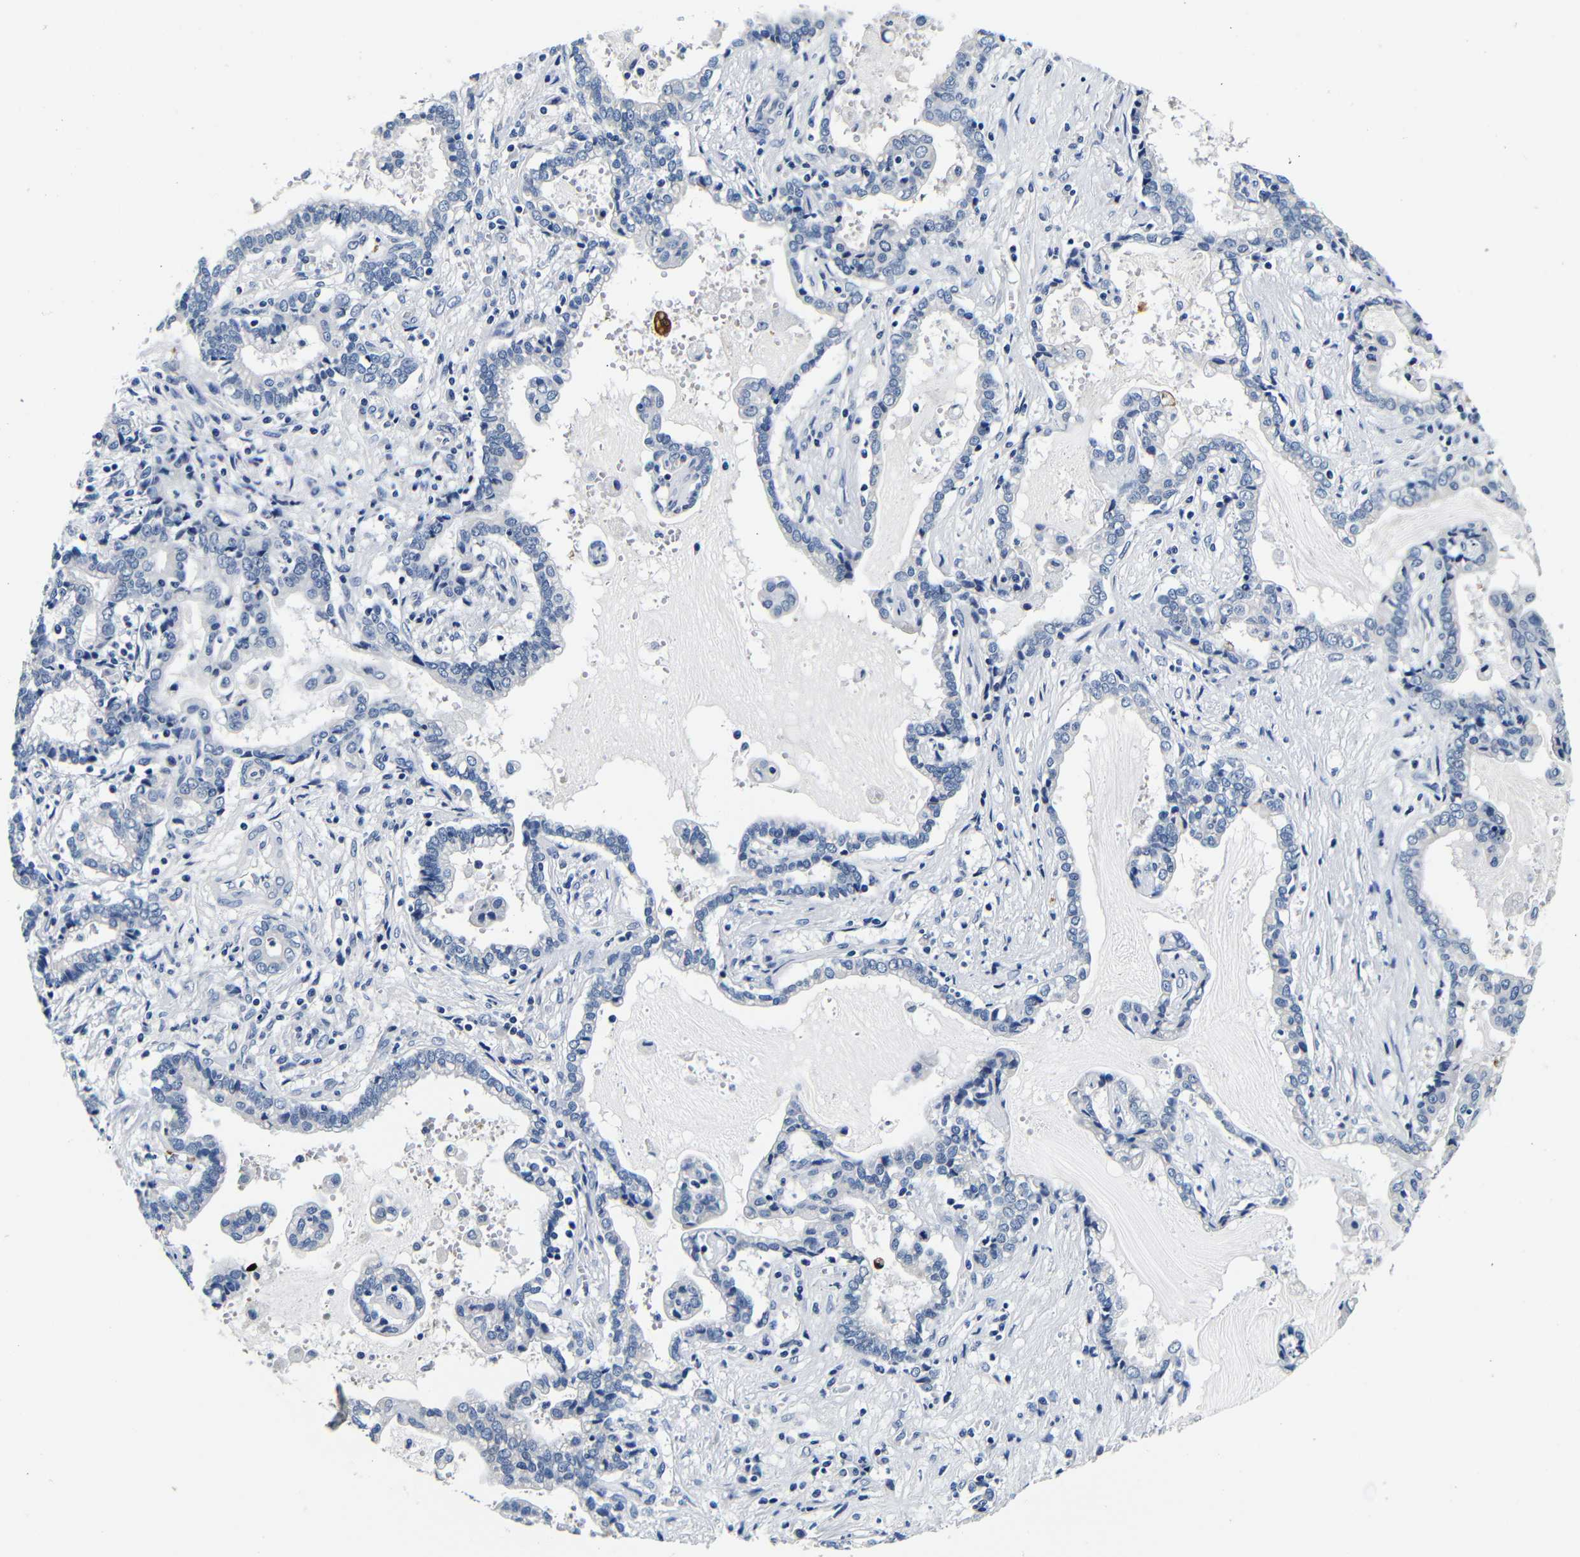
{"staining": {"intensity": "negative", "quantity": "none", "location": "none"}, "tissue": "liver cancer", "cell_type": "Tumor cells", "image_type": "cancer", "snomed": [{"axis": "morphology", "description": "Cholangiocarcinoma"}, {"axis": "topography", "description": "Liver"}], "caption": "The micrograph demonstrates no staining of tumor cells in liver cancer. (Stains: DAB (3,3'-diaminobenzidine) IHC with hematoxylin counter stain, Microscopy: brightfield microscopy at high magnification).", "gene": "GP1BA", "patient": {"sex": "male", "age": 57}}